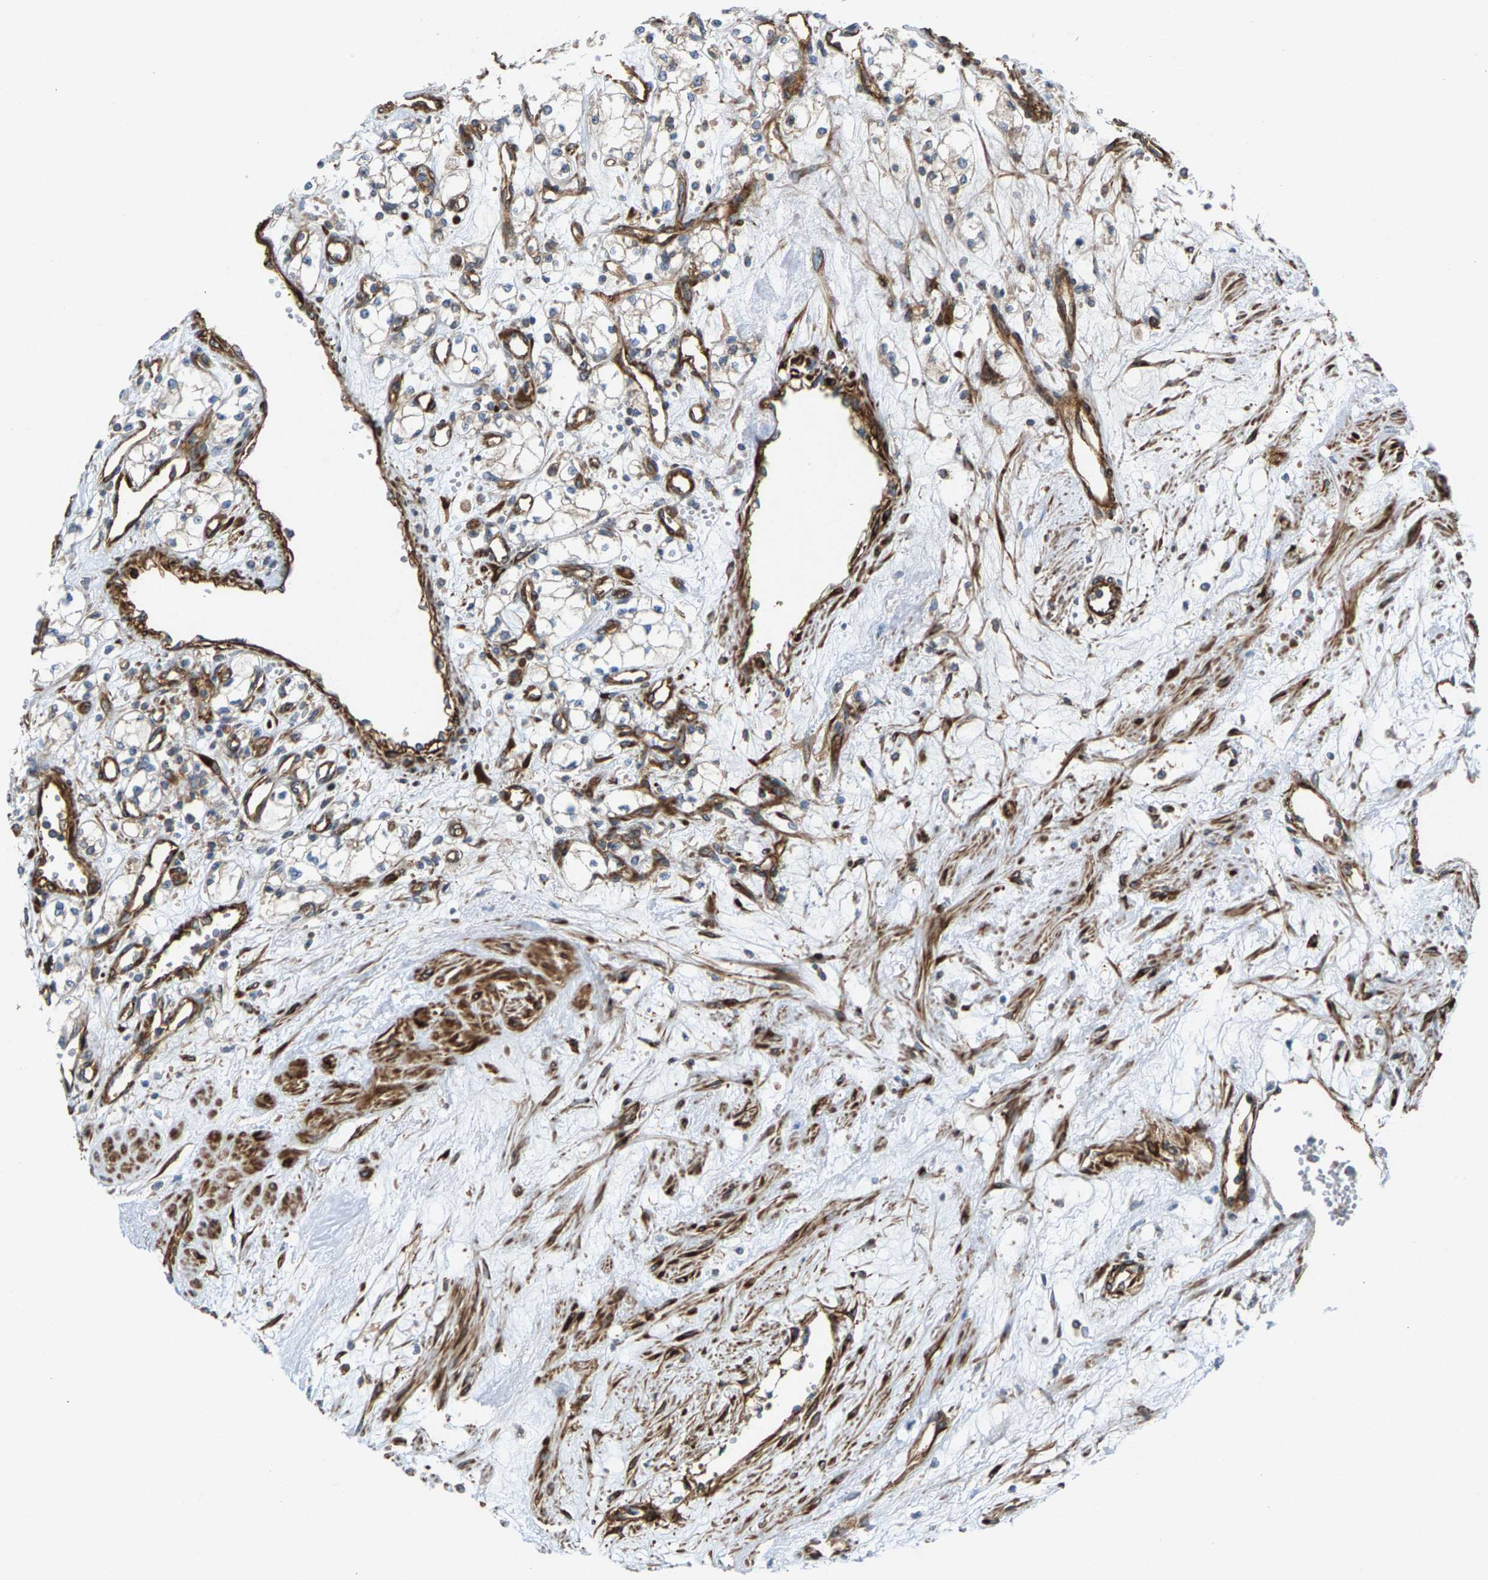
{"staining": {"intensity": "negative", "quantity": "none", "location": "none"}, "tissue": "renal cancer", "cell_type": "Tumor cells", "image_type": "cancer", "snomed": [{"axis": "morphology", "description": "Adenocarcinoma, NOS"}, {"axis": "topography", "description": "Kidney"}], "caption": "Tumor cells are negative for protein expression in human adenocarcinoma (renal). (DAB immunohistochemistry visualized using brightfield microscopy, high magnification).", "gene": "PDCL", "patient": {"sex": "male", "age": 59}}